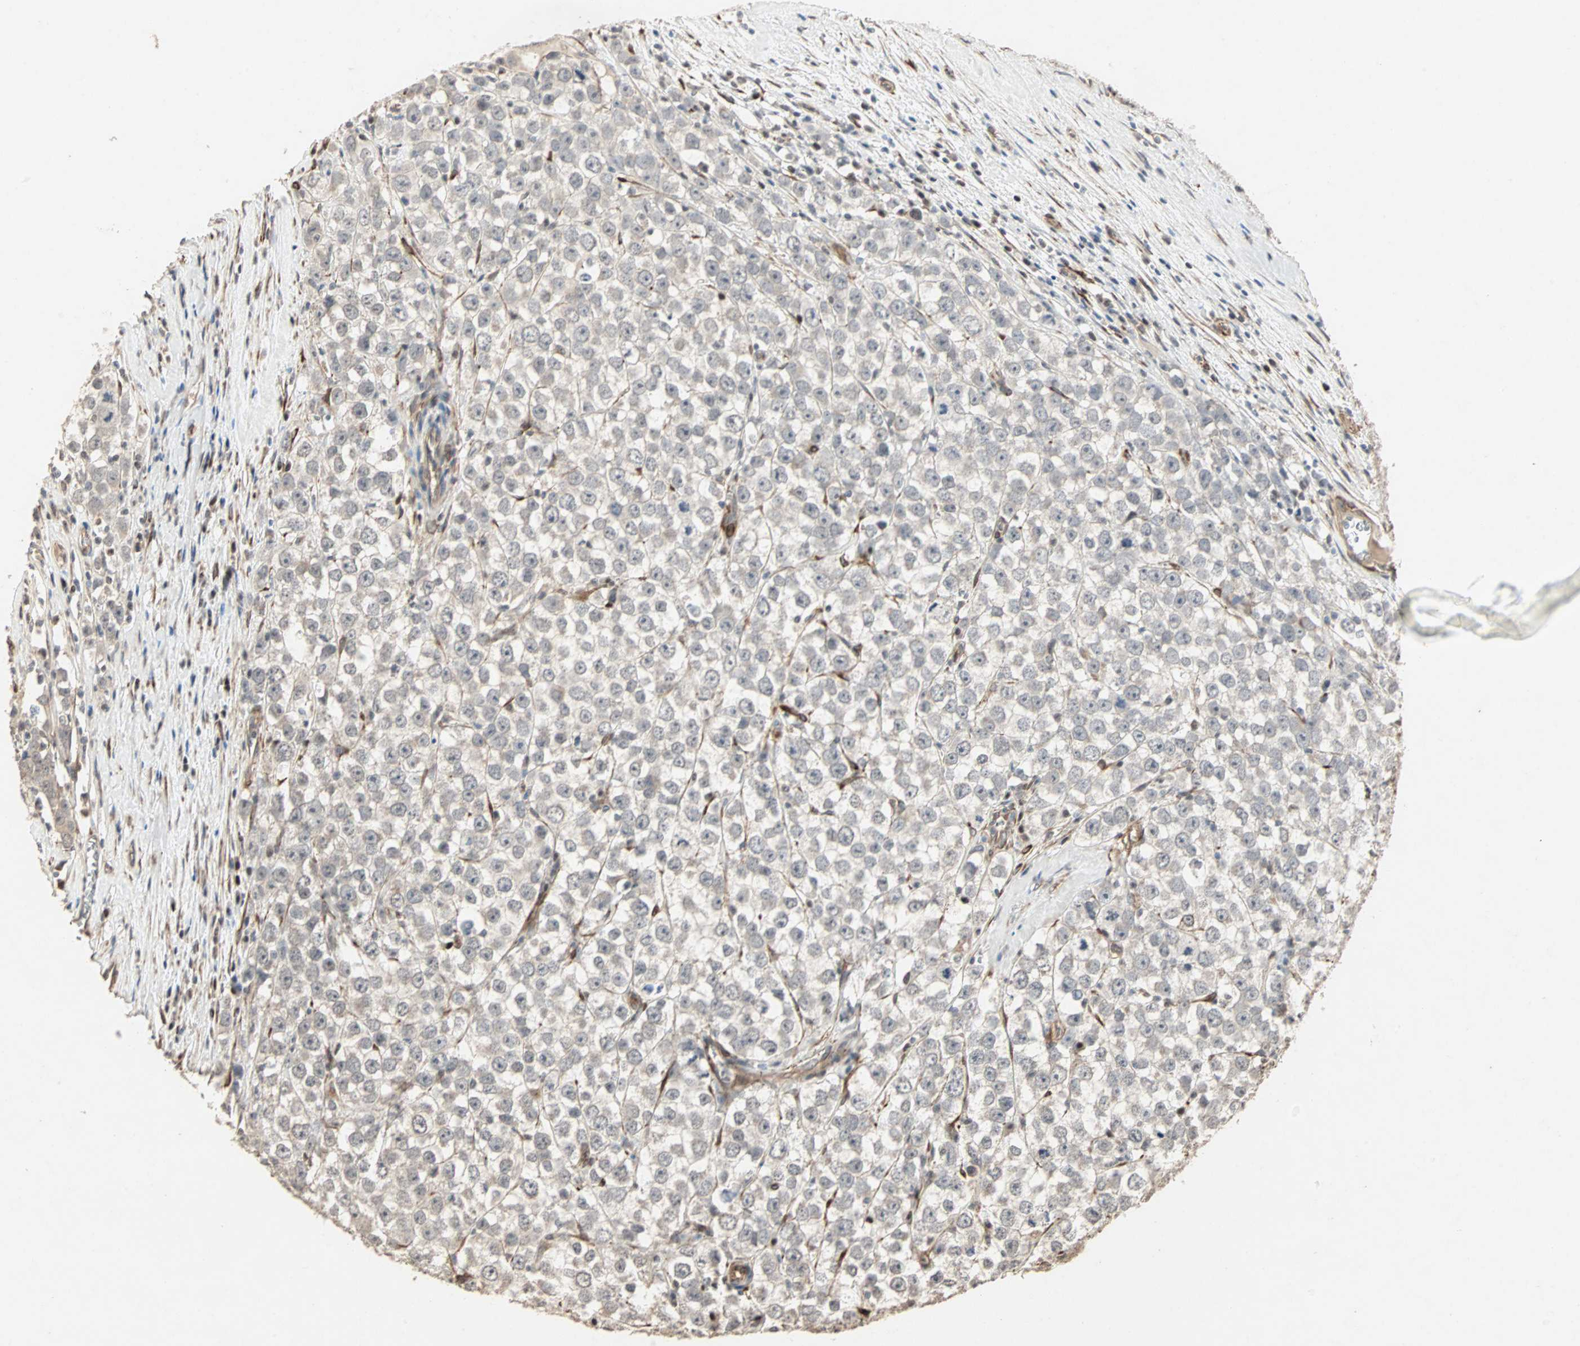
{"staining": {"intensity": "negative", "quantity": "none", "location": "none"}, "tissue": "testis cancer", "cell_type": "Tumor cells", "image_type": "cancer", "snomed": [{"axis": "morphology", "description": "Seminoma, NOS"}, {"axis": "morphology", "description": "Carcinoma, Embryonal, NOS"}, {"axis": "topography", "description": "Testis"}], "caption": "An immunohistochemistry (IHC) micrograph of seminoma (testis) is shown. There is no staining in tumor cells of seminoma (testis).", "gene": "TRPV4", "patient": {"sex": "male", "age": 52}}